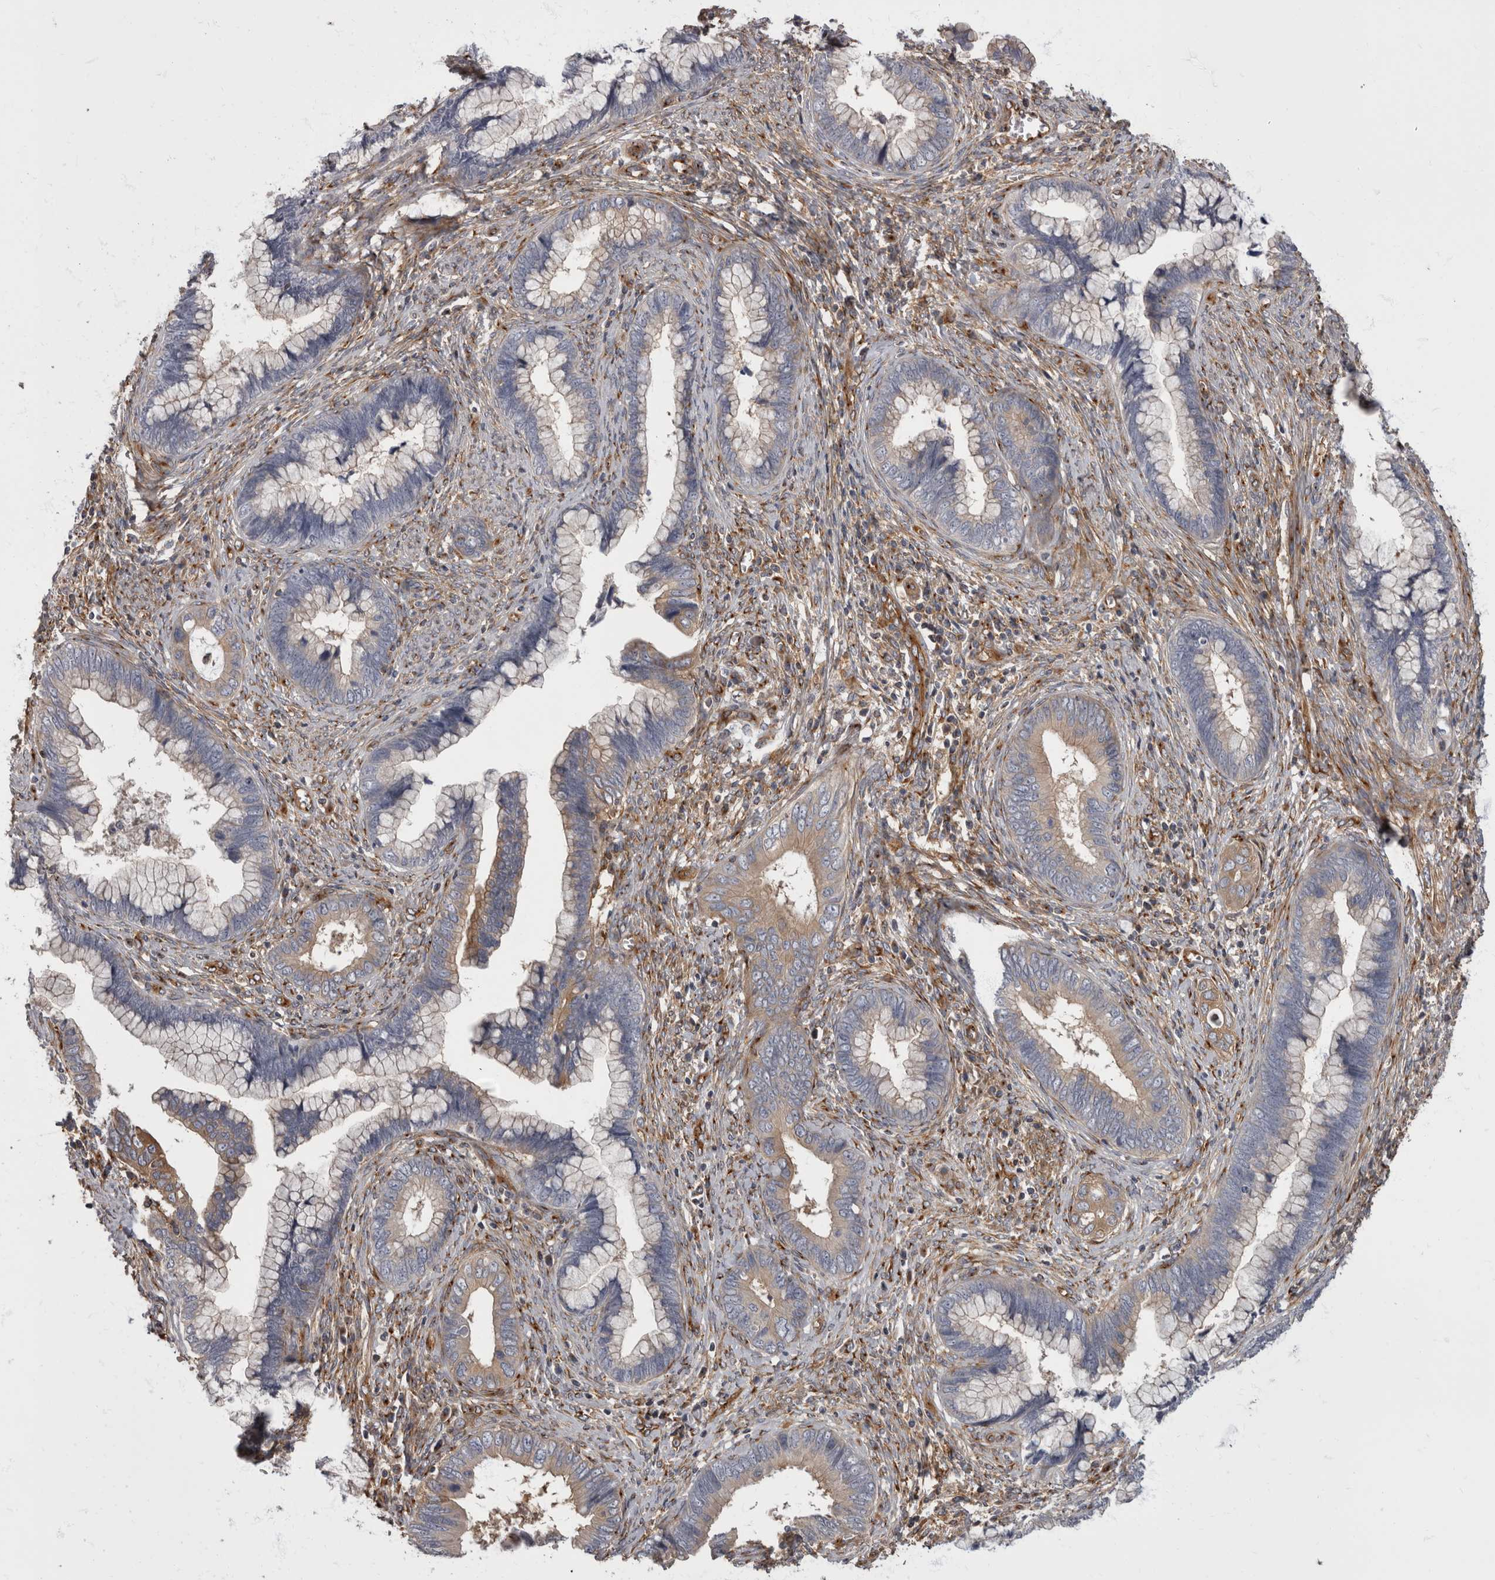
{"staining": {"intensity": "weak", "quantity": "<25%", "location": "cytoplasmic/membranous"}, "tissue": "cervical cancer", "cell_type": "Tumor cells", "image_type": "cancer", "snomed": [{"axis": "morphology", "description": "Adenocarcinoma, NOS"}, {"axis": "topography", "description": "Cervix"}], "caption": "Cervical cancer (adenocarcinoma) was stained to show a protein in brown. There is no significant staining in tumor cells.", "gene": "HOOK3", "patient": {"sex": "female", "age": 44}}